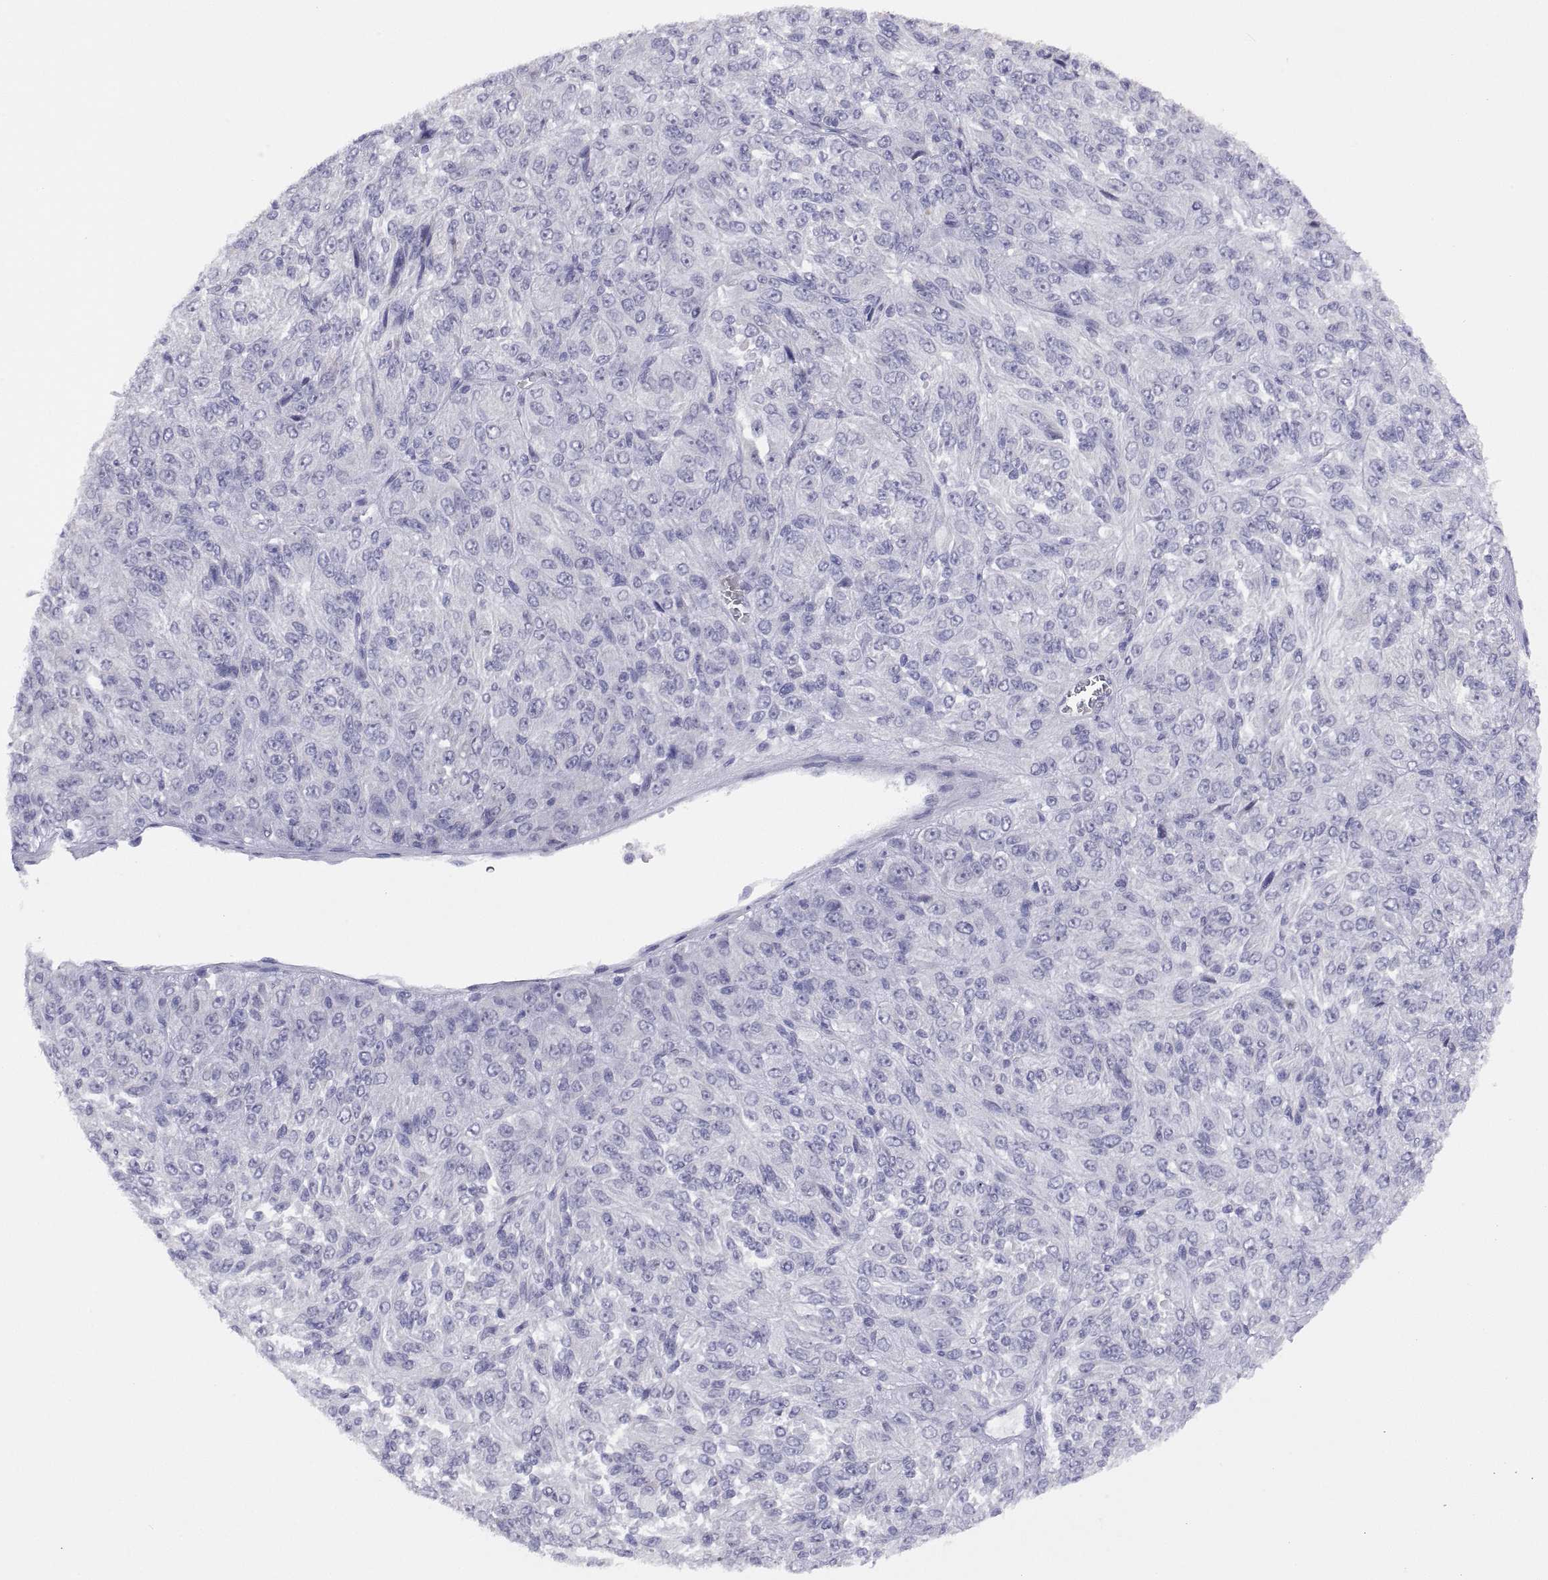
{"staining": {"intensity": "negative", "quantity": "none", "location": "none"}, "tissue": "melanoma", "cell_type": "Tumor cells", "image_type": "cancer", "snomed": [{"axis": "morphology", "description": "Malignant melanoma, Metastatic site"}, {"axis": "topography", "description": "Brain"}], "caption": "Immunohistochemistry micrograph of human melanoma stained for a protein (brown), which displays no staining in tumor cells.", "gene": "VSX2", "patient": {"sex": "female", "age": 56}}